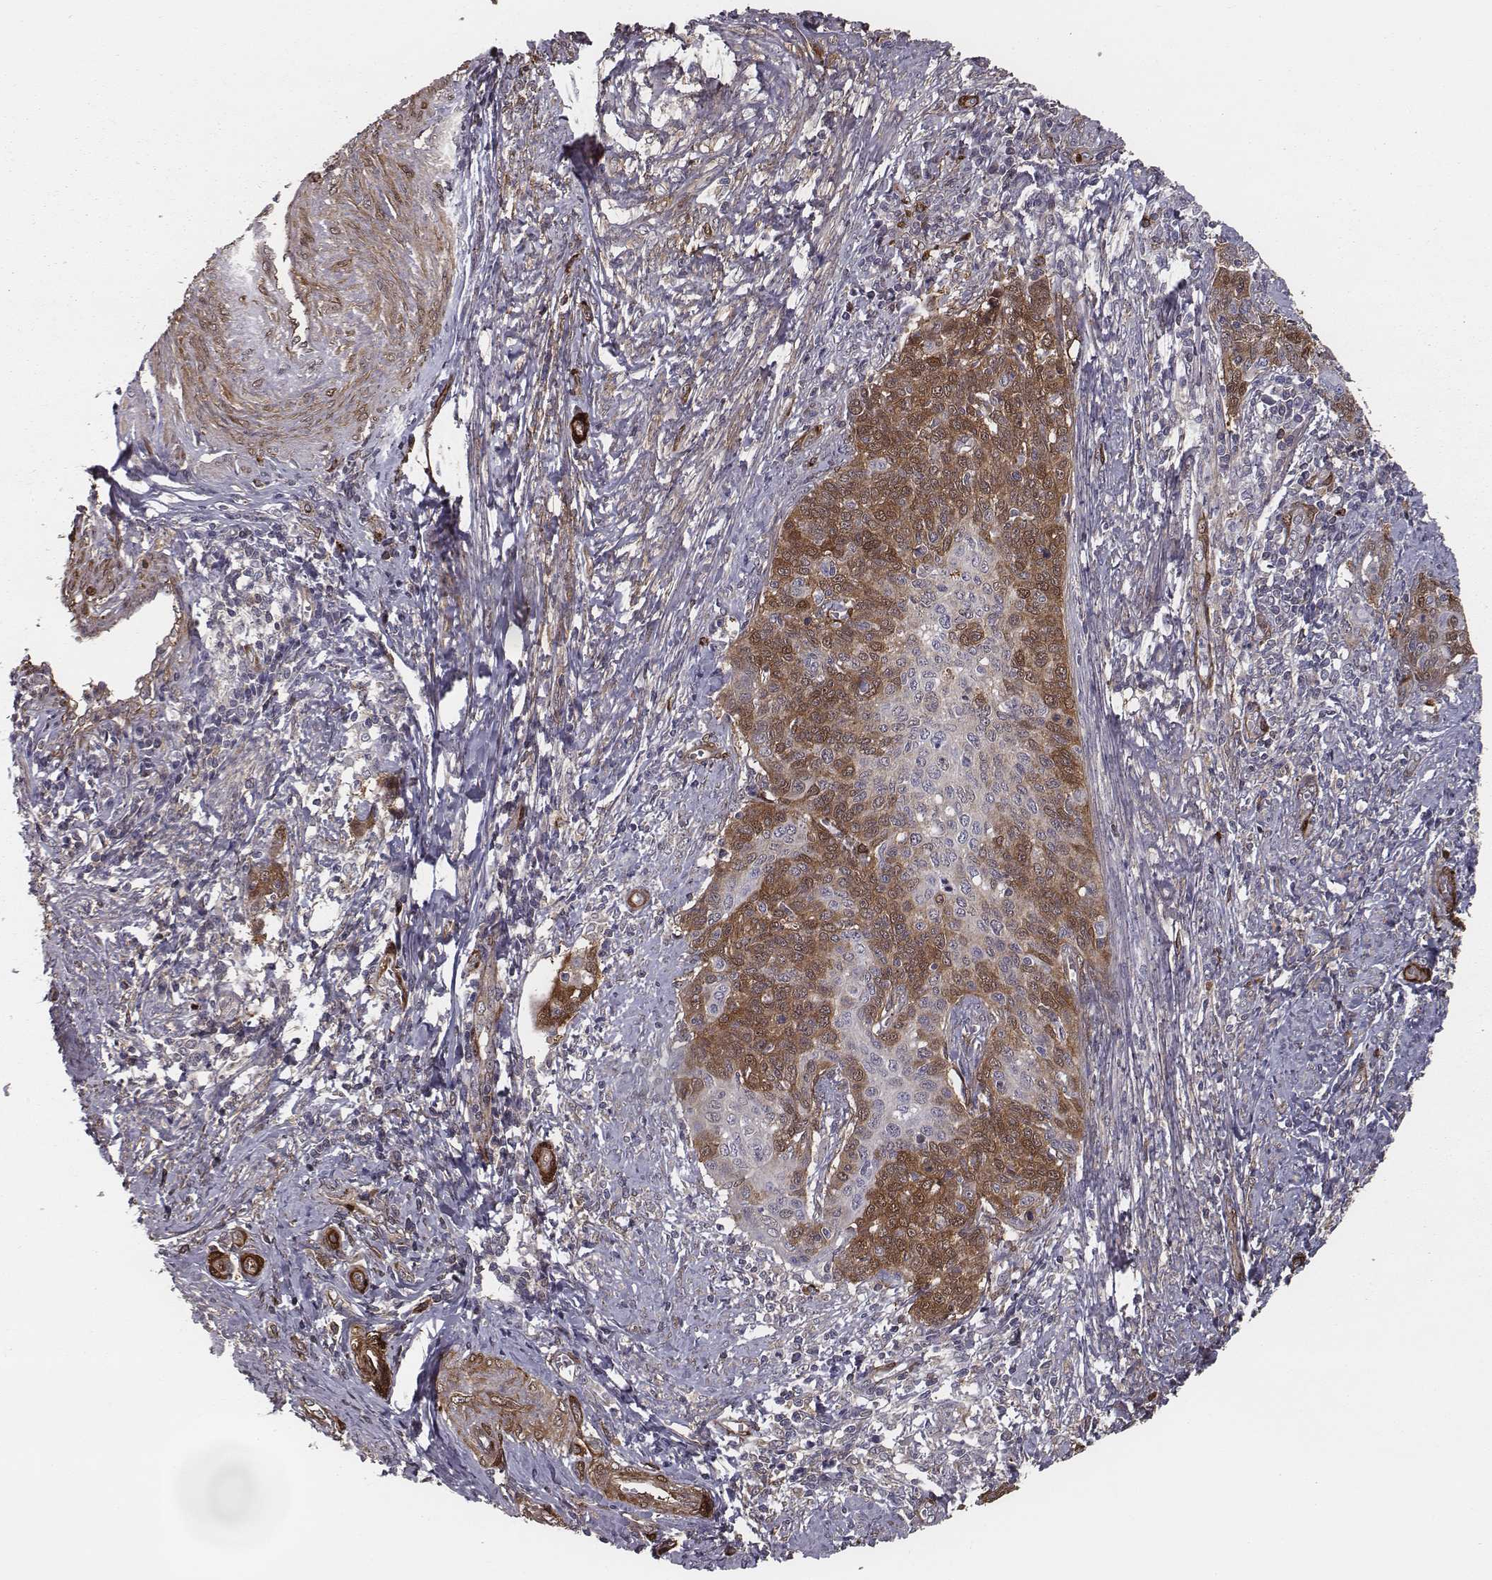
{"staining": {"intensity": "strong", "quantity": "25%-75%", "location": "cytoplasmic/membranous"}, "tissue": "cervical cancer", "cell_type": "Tumor cells", "image_type": "cancer", "snomed": [{"axis": "morphology", "description": "Squamous cell carcinoma, NOS"}, {"axis": "topography", "description": "Cervix"}], "caption": "Tumor cells demonstrate strong cytoplasmic/membranous expression in about 25%-75% of cells in cervical cancer.", "gene": "ISYNA1", "patient": {"sex": "female", "age": 39}}